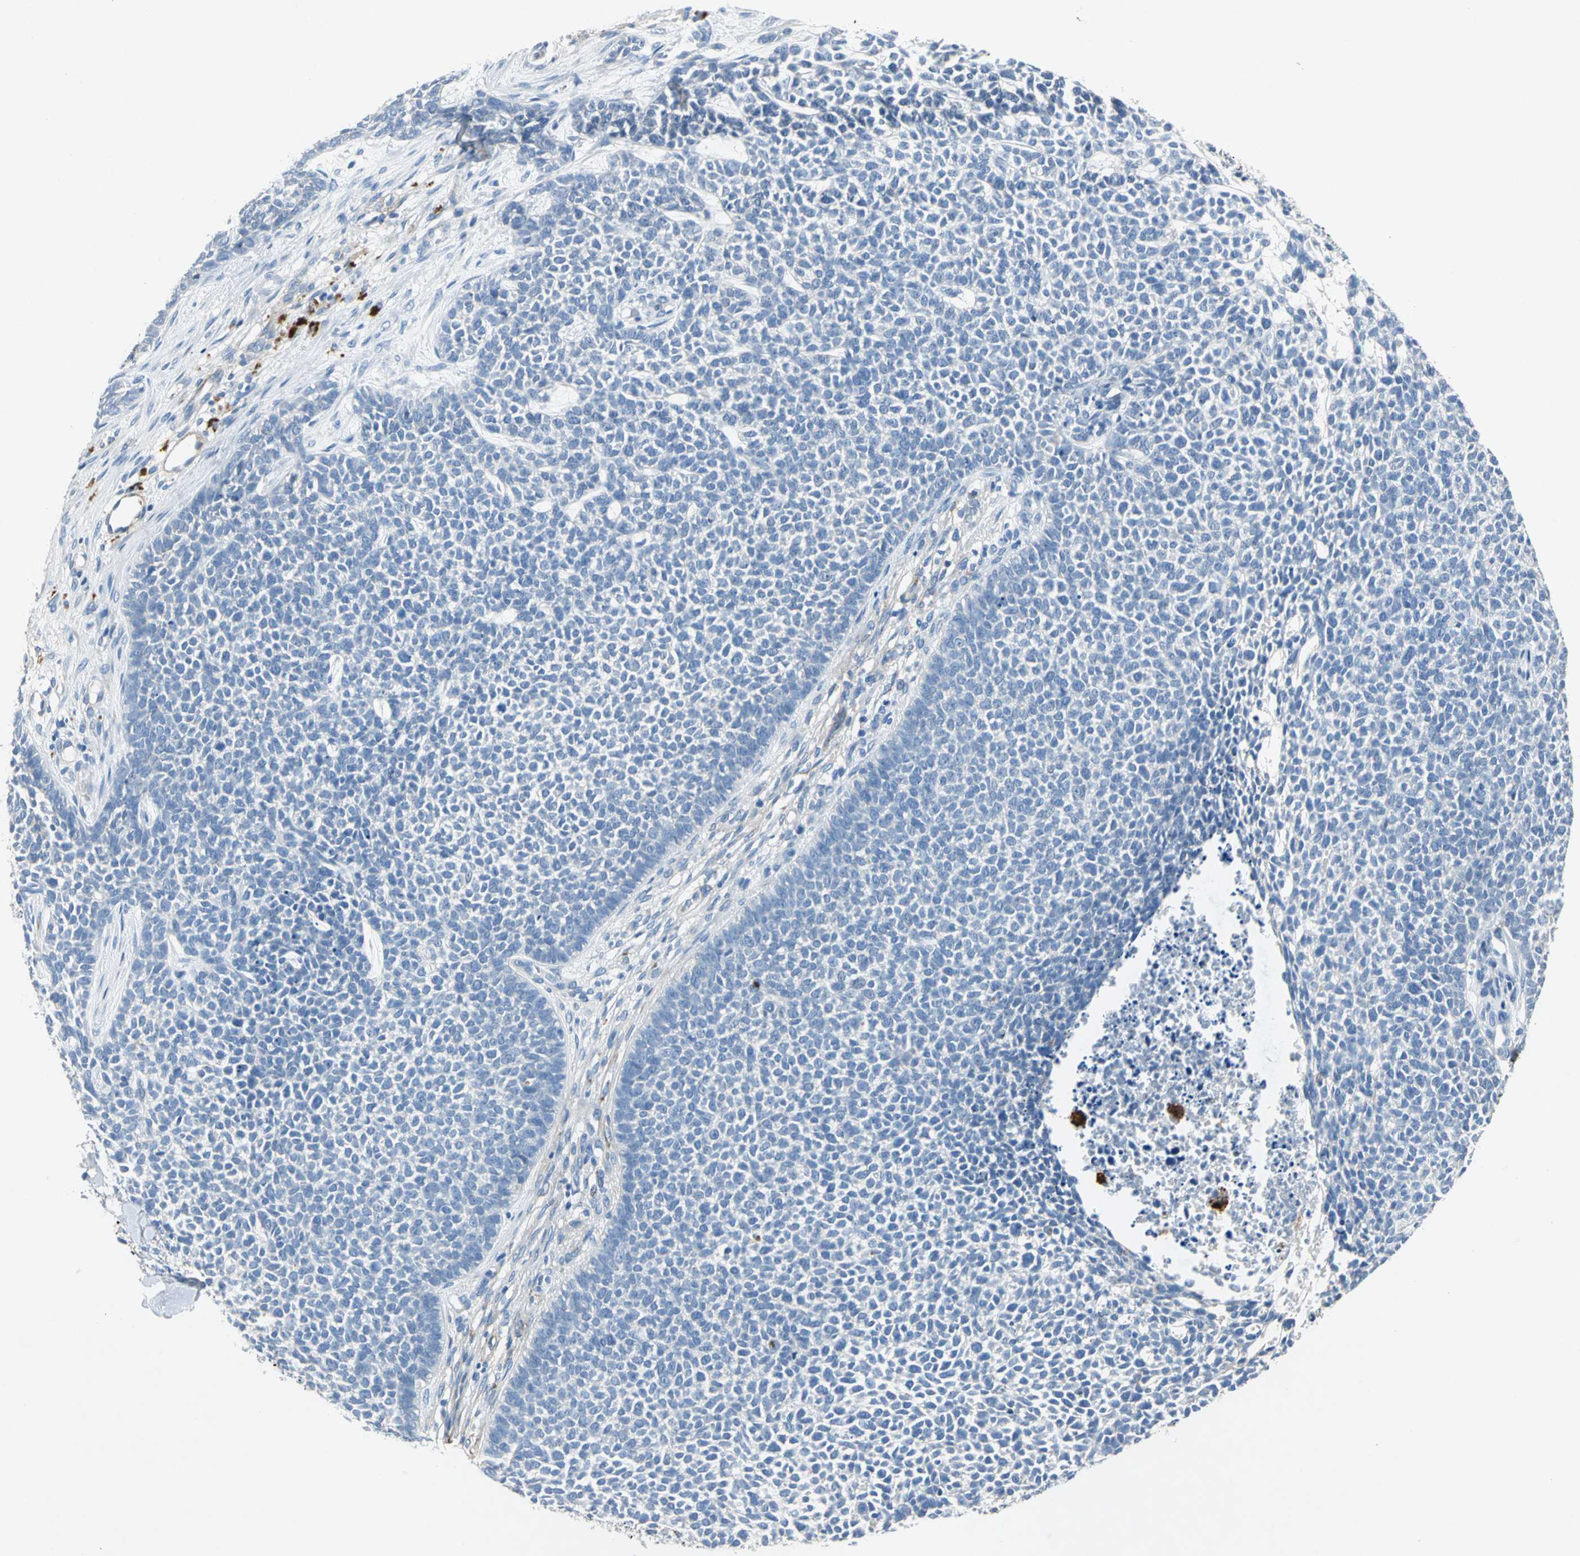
{"staining": {"intensity": "negative", "quantity": "none", "location": "none"}, "tissue": "skin cancer", "cell_type": "Tumor cells", "image_type": "cancer", "snomed": [{"axis": "morphology", "description": "Basal cell carcinoma"}, {"axis": "topography", "description": "Skin"}], "caption": "Protein analysis of basal cell carcinoma (skin) displays no significant expression in tumor cells.", "gene": "EFNB3", "patient": {"sex": "female", "age": 84}}